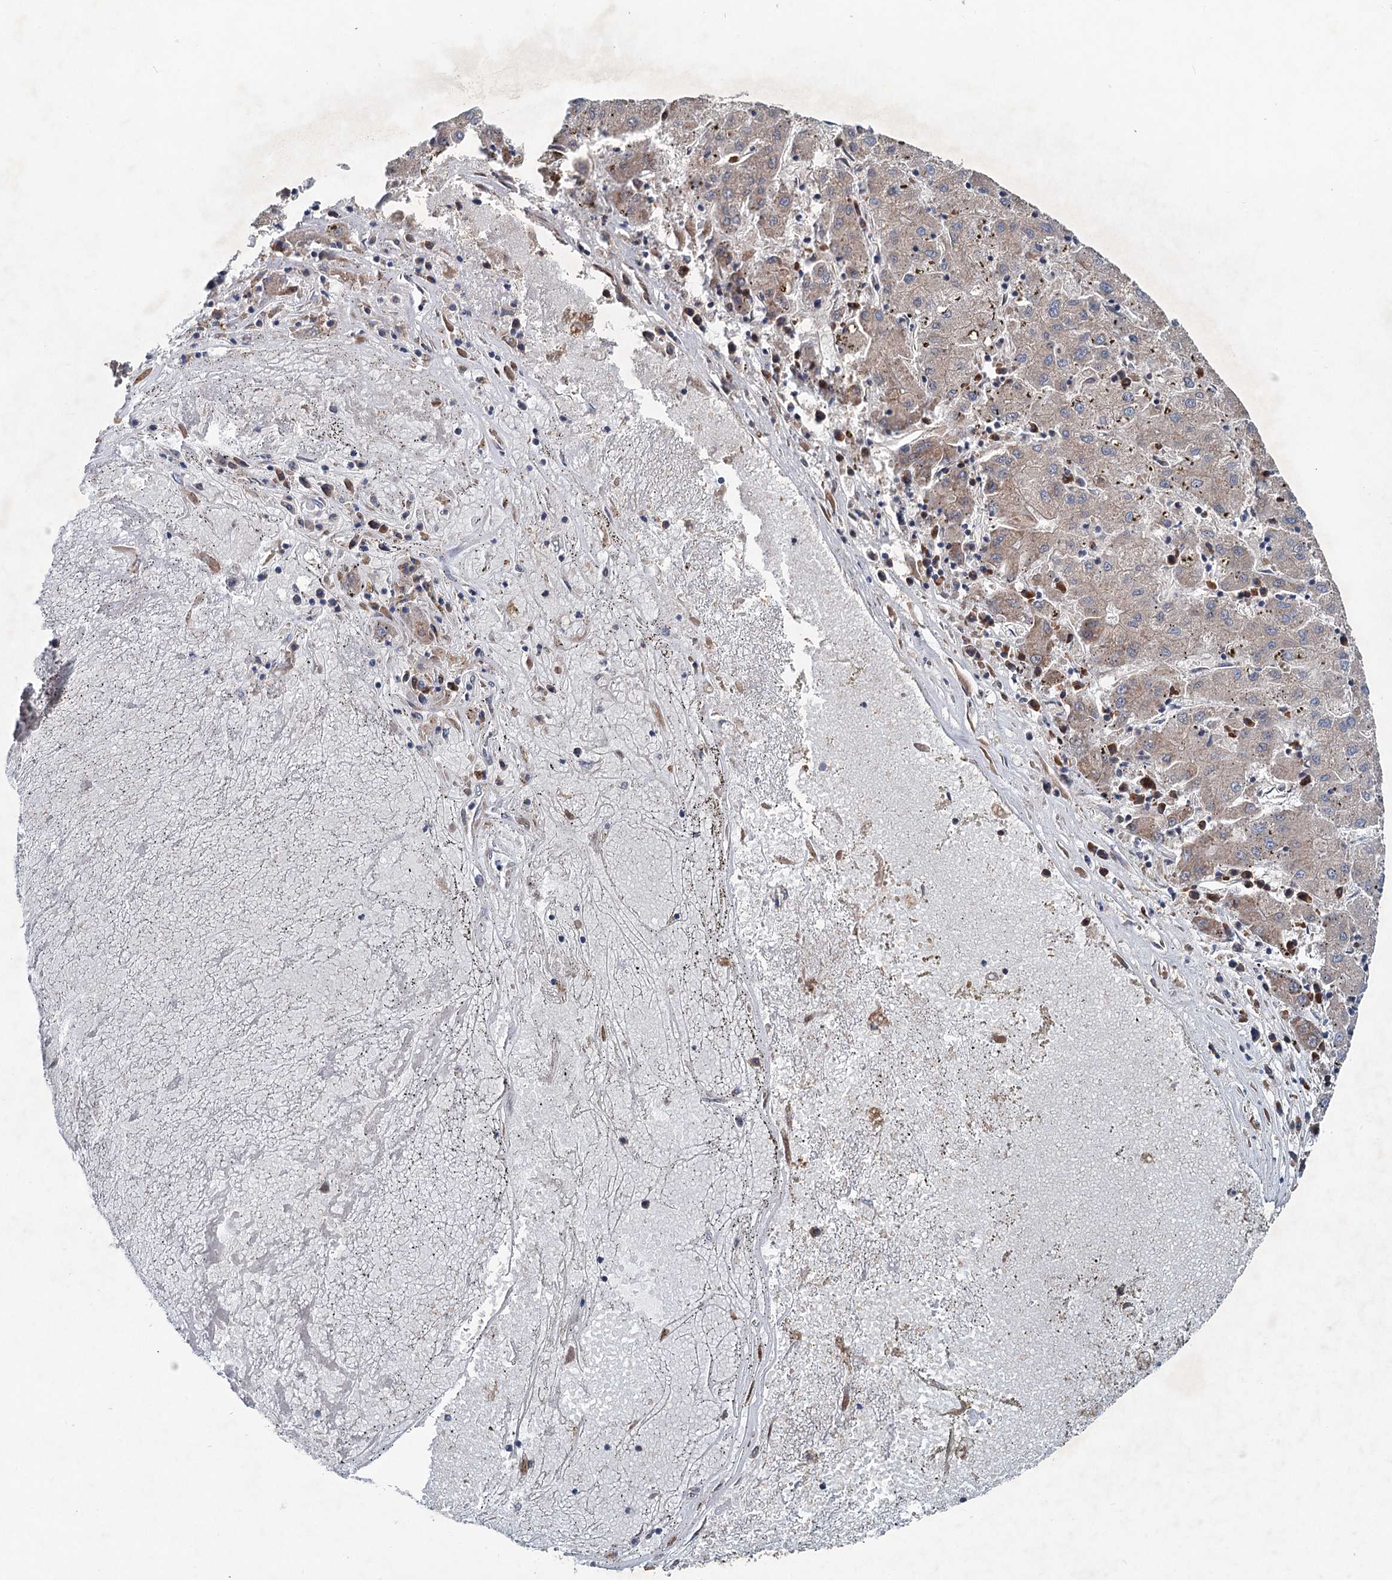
{"staining": {"intensity": "weak", "quantity": "<25%", "location": "cytoplasmic/membranous"}, "tissue": "liver cancer", "cell_type": "Tumor cells", "image_type": "cancer", "snomed": [{"axis": "morphology", "description": "Carcinoma, Hepatocellular, NOS"}, {"axis": "topography", "description": "Liver"}], "caption": "Photomicrograph shows no significant protein staining in tumor cells of hepatocellular carcinoma (liver).", "gene": "CALCOCO1", "patient": {"sex": "male", "age": 72}}